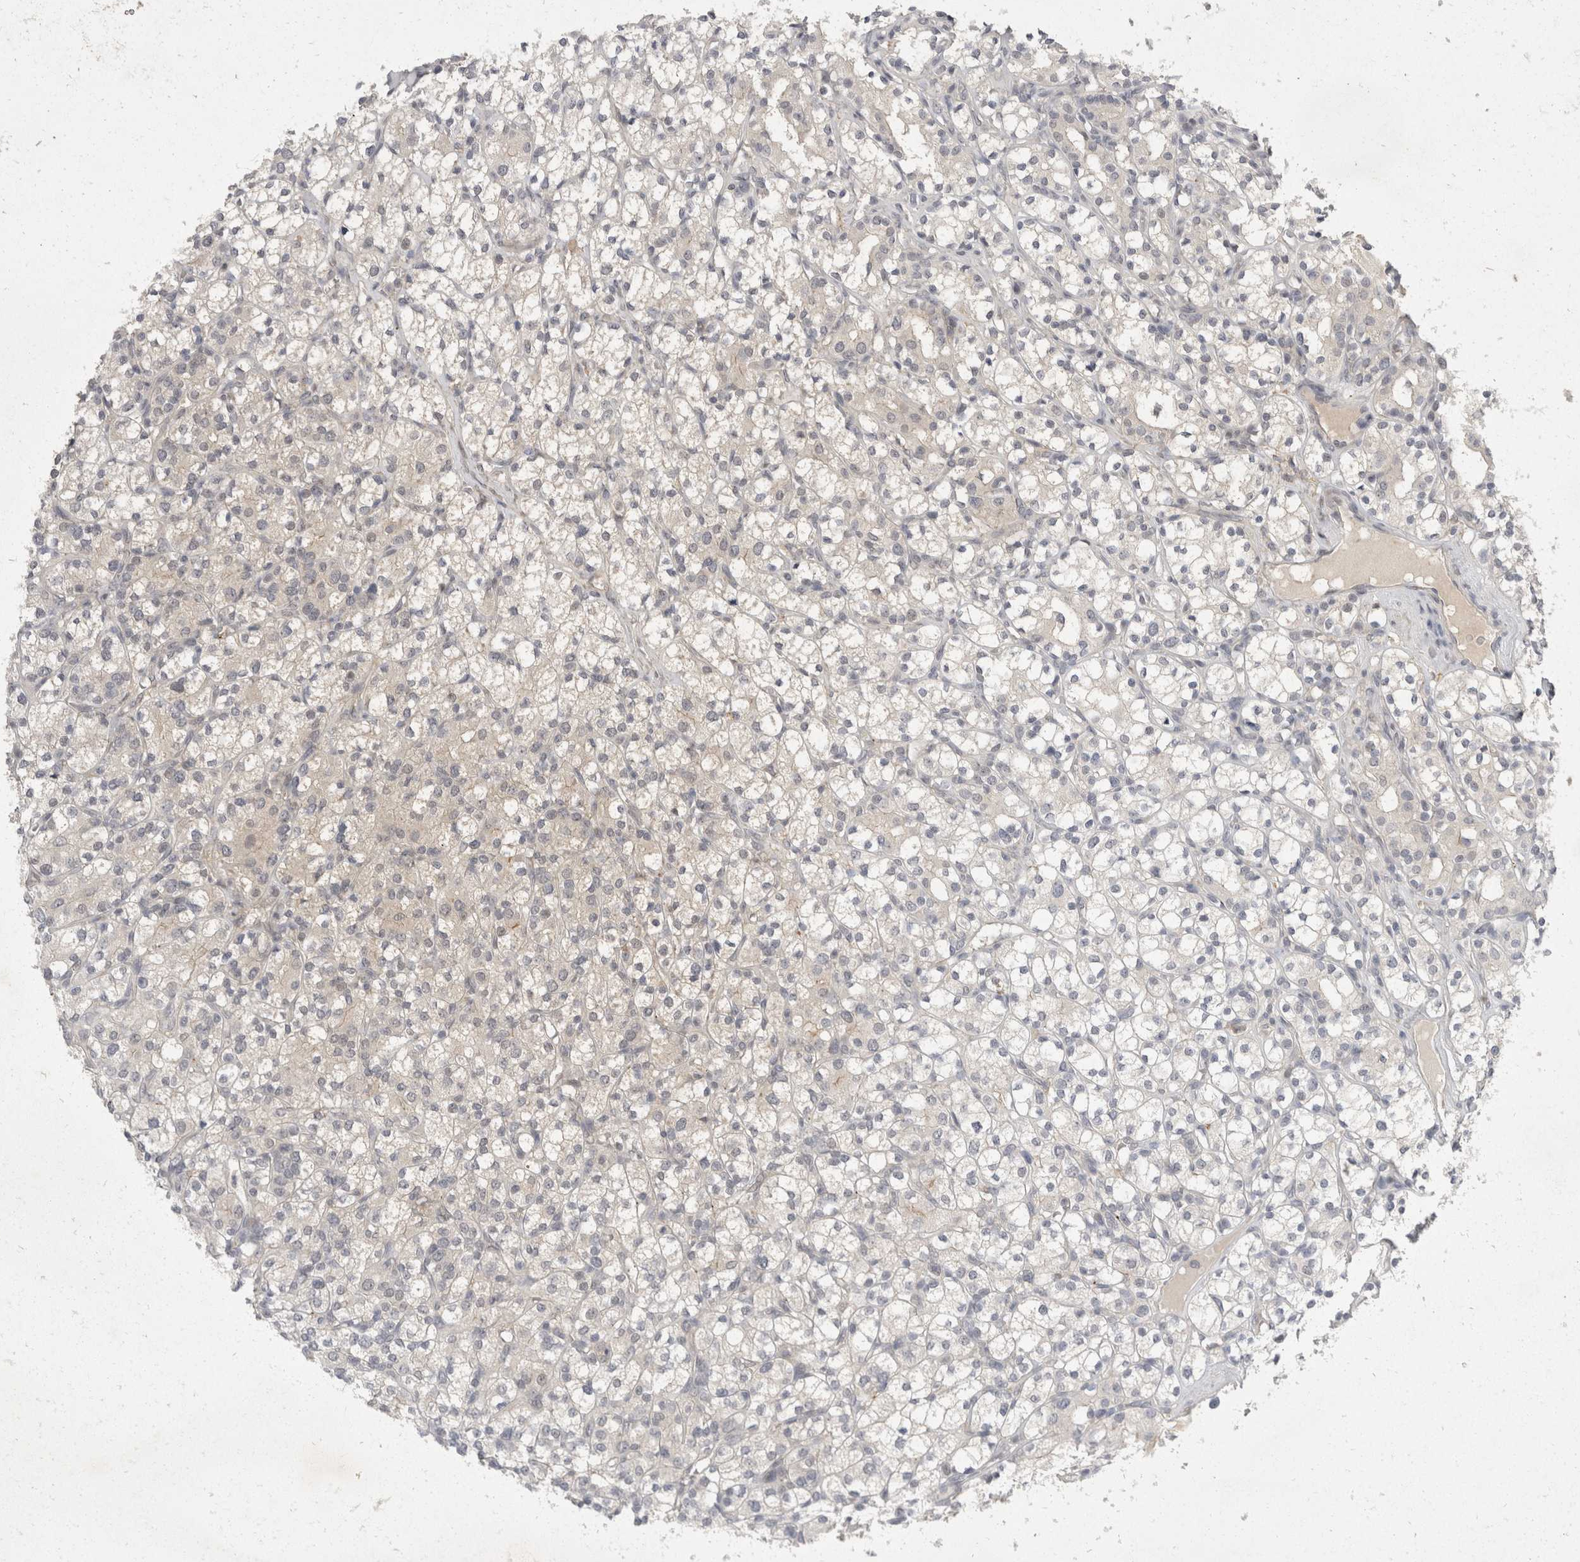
{"staining": {"intensity": "negative", "quantity": "none", "location": "none"}, "tissue": "renal cancer", "cell_type": "Tumor cells", "image_type": "cancer", "snomed": [{"axis": "morphology", "description": "Adenocarcinoma, NOS"}, {"axis": "topography", "description": "Kidney"}], "caption": "There is no significant positivity in tumor cells of adenocarcinoma (renal).", "gene": "TOM1L2", "patient": {"sex": "male", "age": 77}}